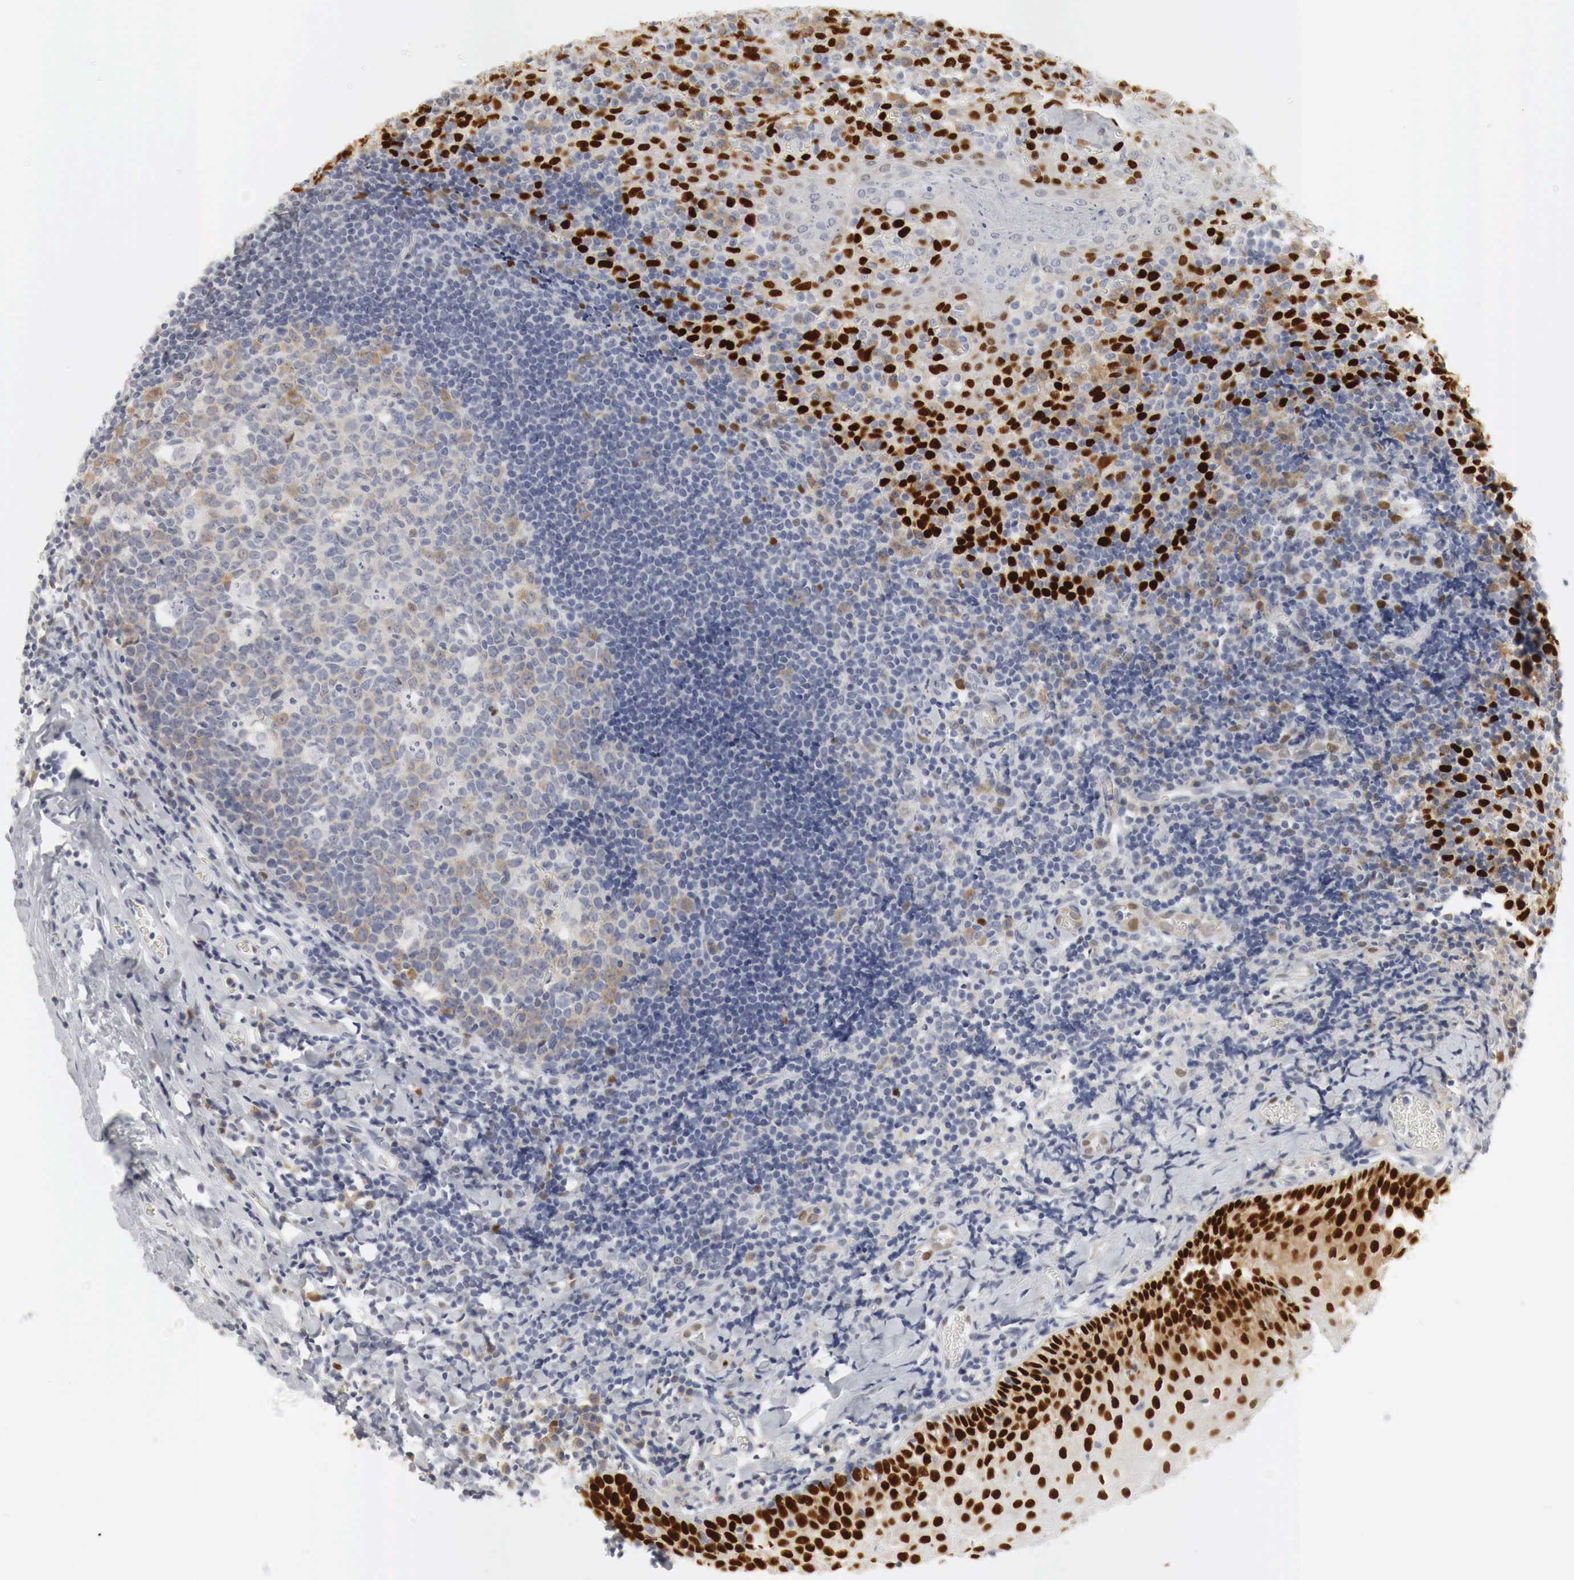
{"staining": {"intensity": "weak", "quantity": "<25%", "location": "cytoplasmic/membranous"}, "tissue": "tonsil", "cell_type": "Germinal center cells", "image_type": "normal", "snomed": [{"axis": "morphology", "description": "Normal tissue, NOS"}, {"axis": "topography", "description": "Tonsil"}], "caption": "Immunohistochemical staining of normal human tonsil shows no significant positivity in germinal center cells.", "gene": "TP63", "patient": {"sex": "female", "age": 41}}